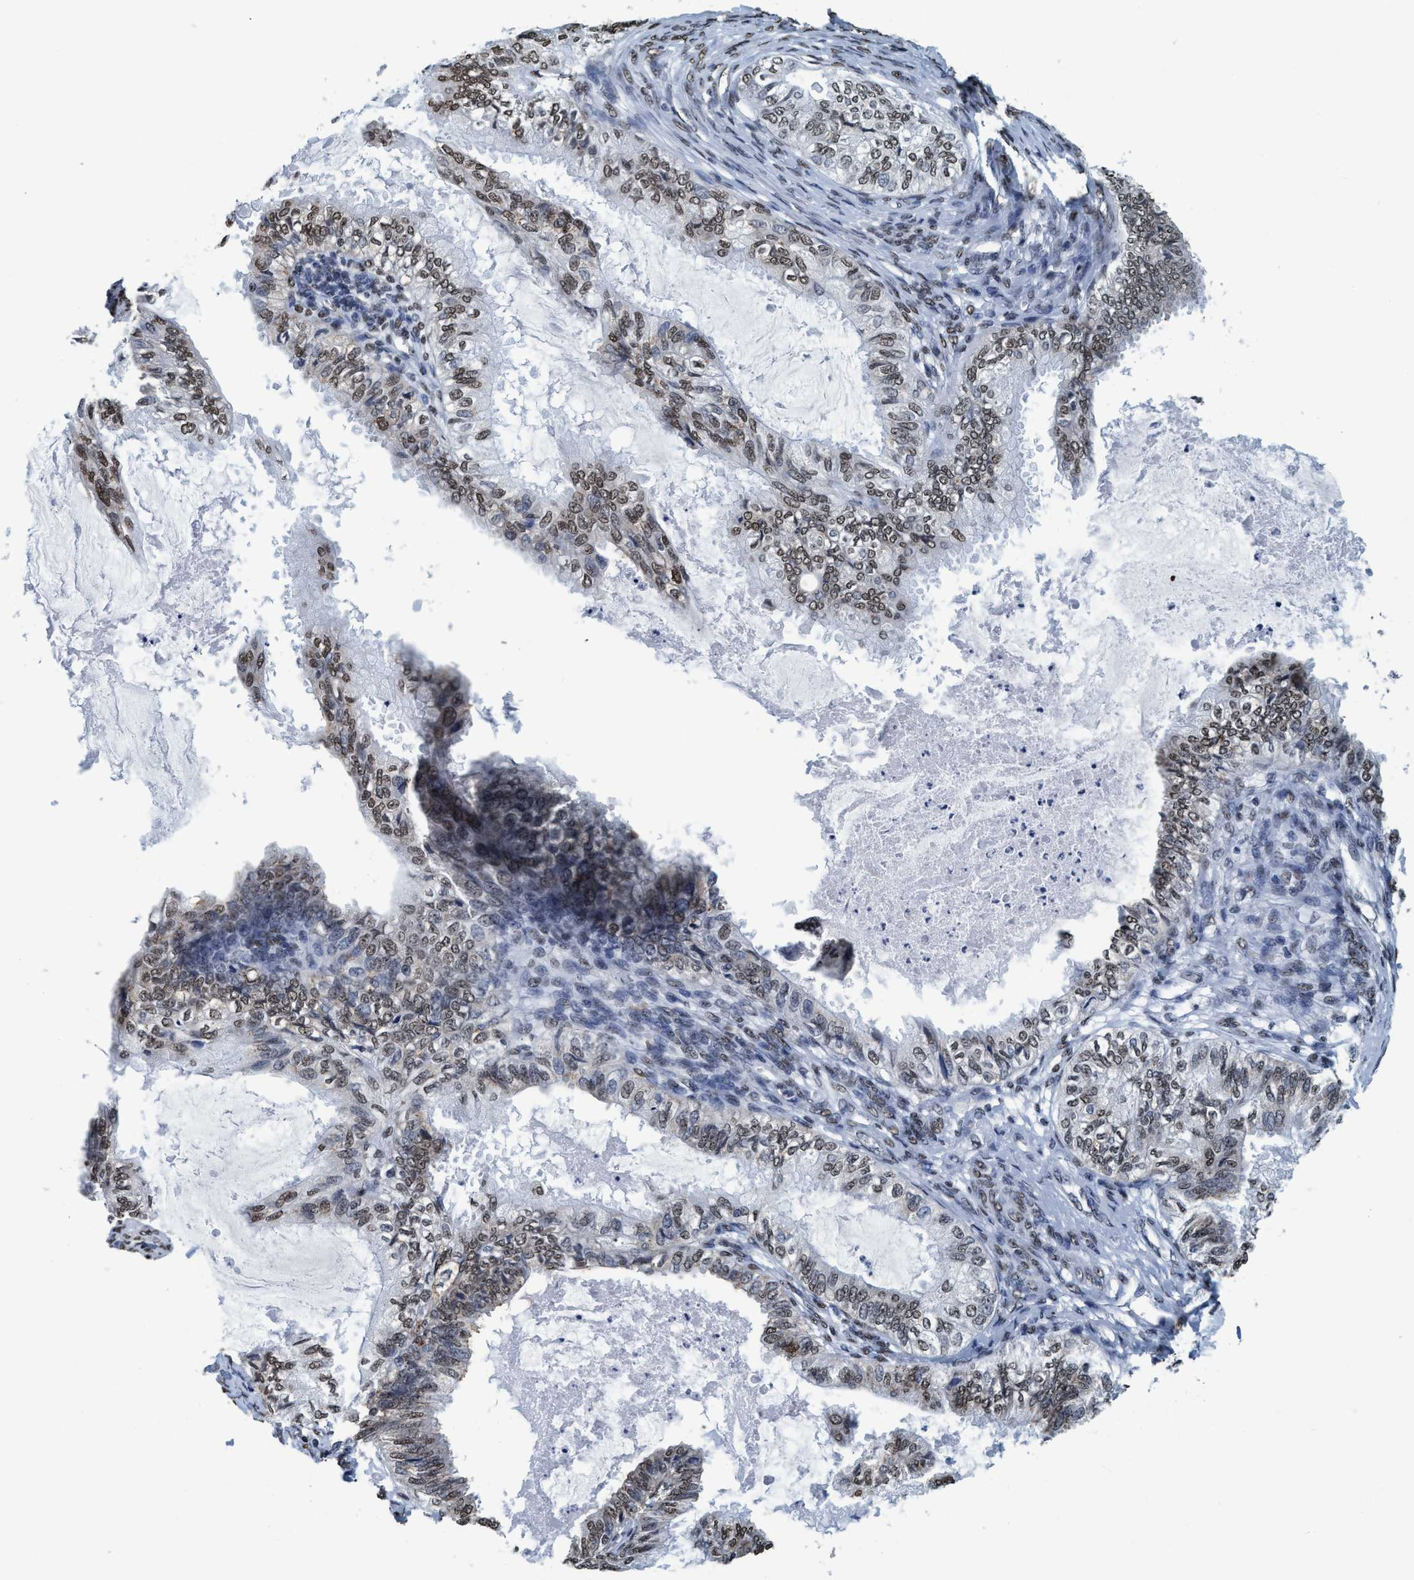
{"staining": {"intensity": "moderate", "quantity": ">75%", "location": "nuclear"}, "tissue": "cervical cancer", "cell_type": "Tumor cells", "image_type": "cancer", "snomed": [{"axis": "morphology", "description": "Normal tissue, NOS"}, {"axis": "morphology", "description": "Adenocarcinoma, NOS"}, {"axis": "topography", "description": "Cervix"}, {"axis": "topography", "description": "Endometrium"}], "caption": "High-magnification brightfield microscopy of cervical cancer stained with DAB (3,3'-diaminobenzidine) (brown) and counterstained with hematoxylin (blue). tumor cells exhibit moderate nuclear positivity is seen in approximately>75% of cells. (brown staining indicates protein expression, while blue staining denotes nuclei).", "gene": "CCNE2", "patient": {"sex": "female", "age": 86}}